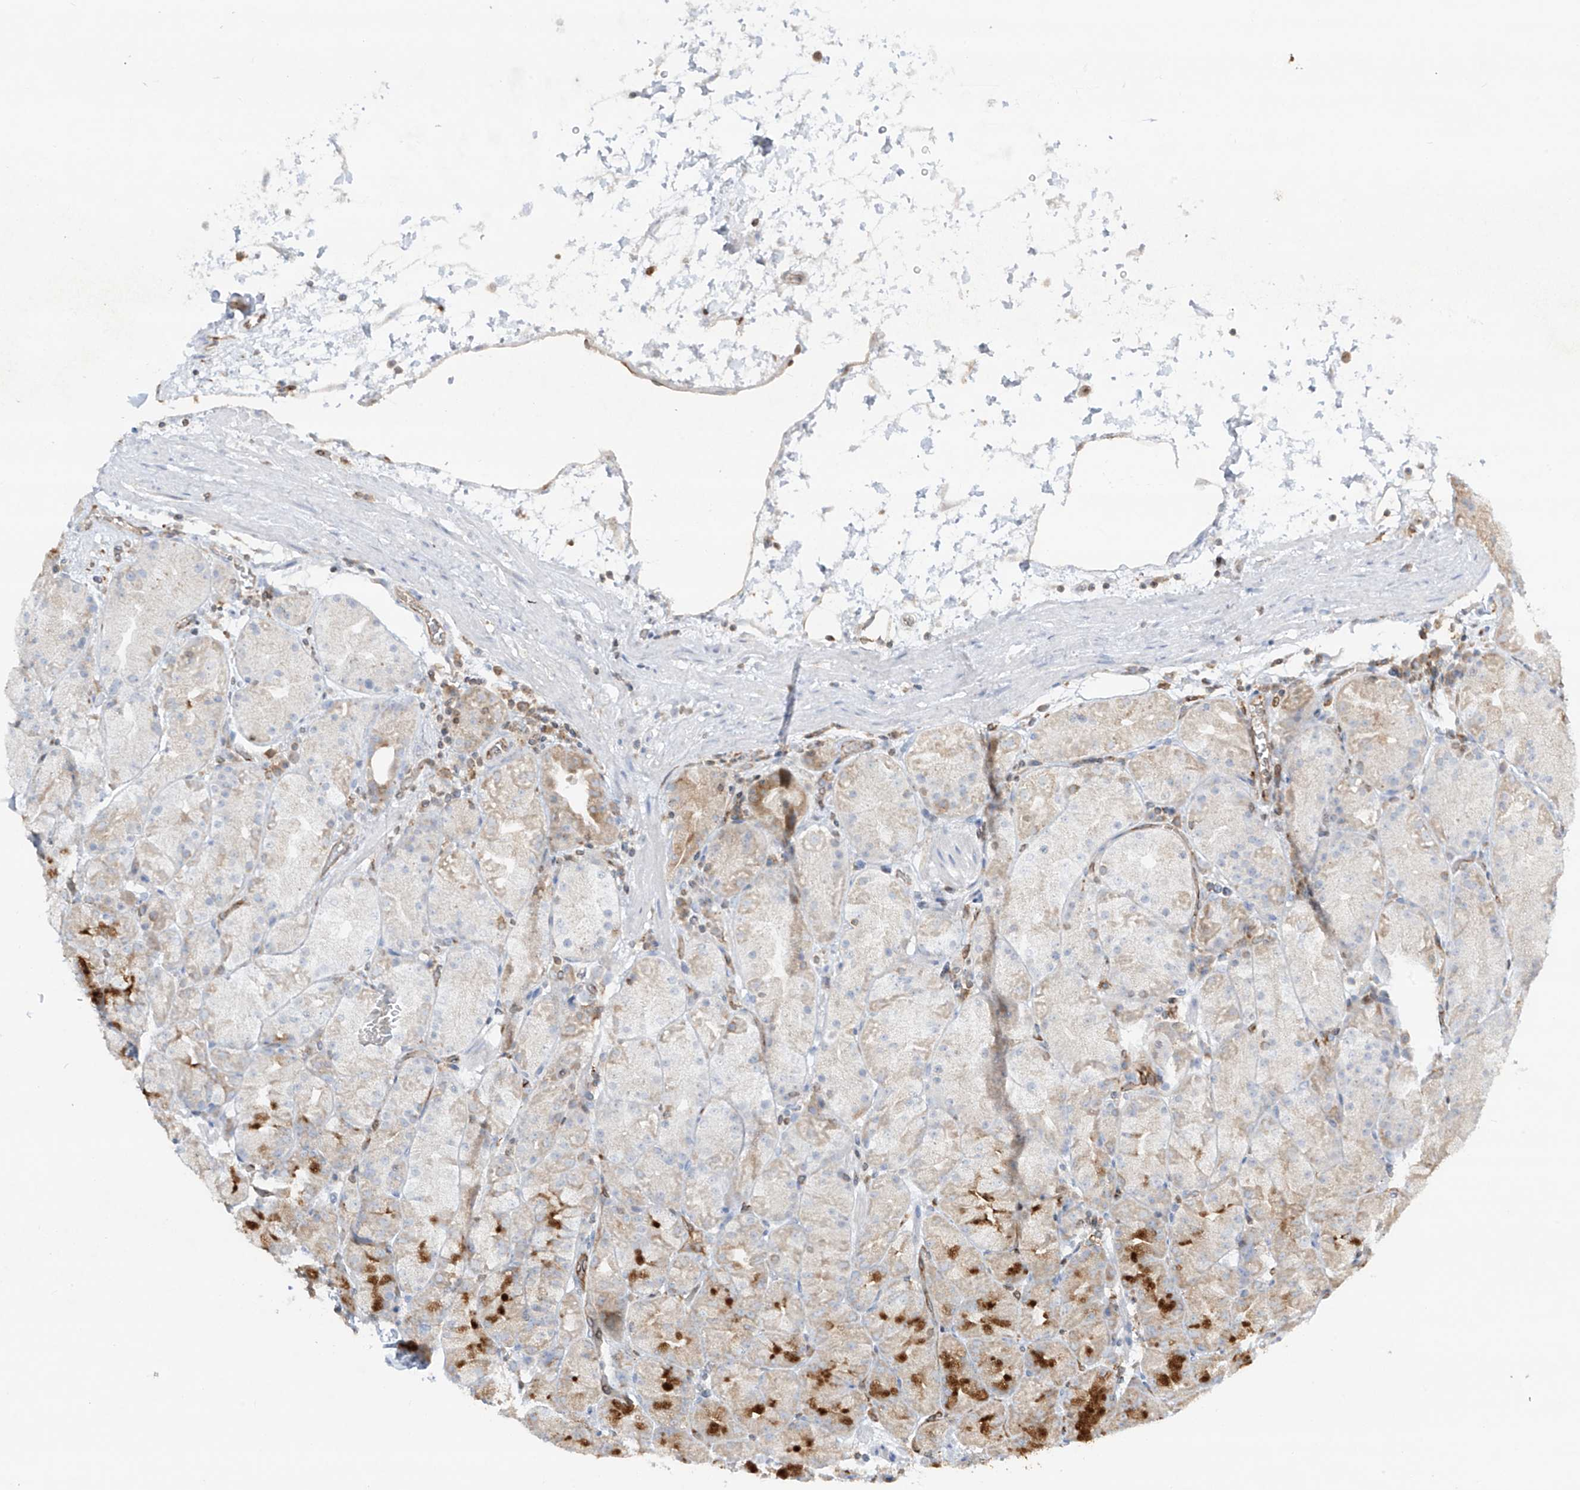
{"staining": {"intensity": "strong", "quantity": "<25%", "location": "cytoplasmic/membranous"}, "tissue": "stomach", "cell_type": "Glandular cells", "image_type": "normal", "snomed": [{"axis": "morphology", "description": "Normal tissue, NOS"}, {"axis": "topography", "description": "Stomach, upper"}], "caption": "An immunohistochemistry (IHC) photomicrograph of unremarkable tissue is shown. Protein staining in brown shows strong cytoplasmic/membranous positivity in stomach within glandular cells.", "gene": "HLA", "patient": {"sex": "male", "age": 48}}